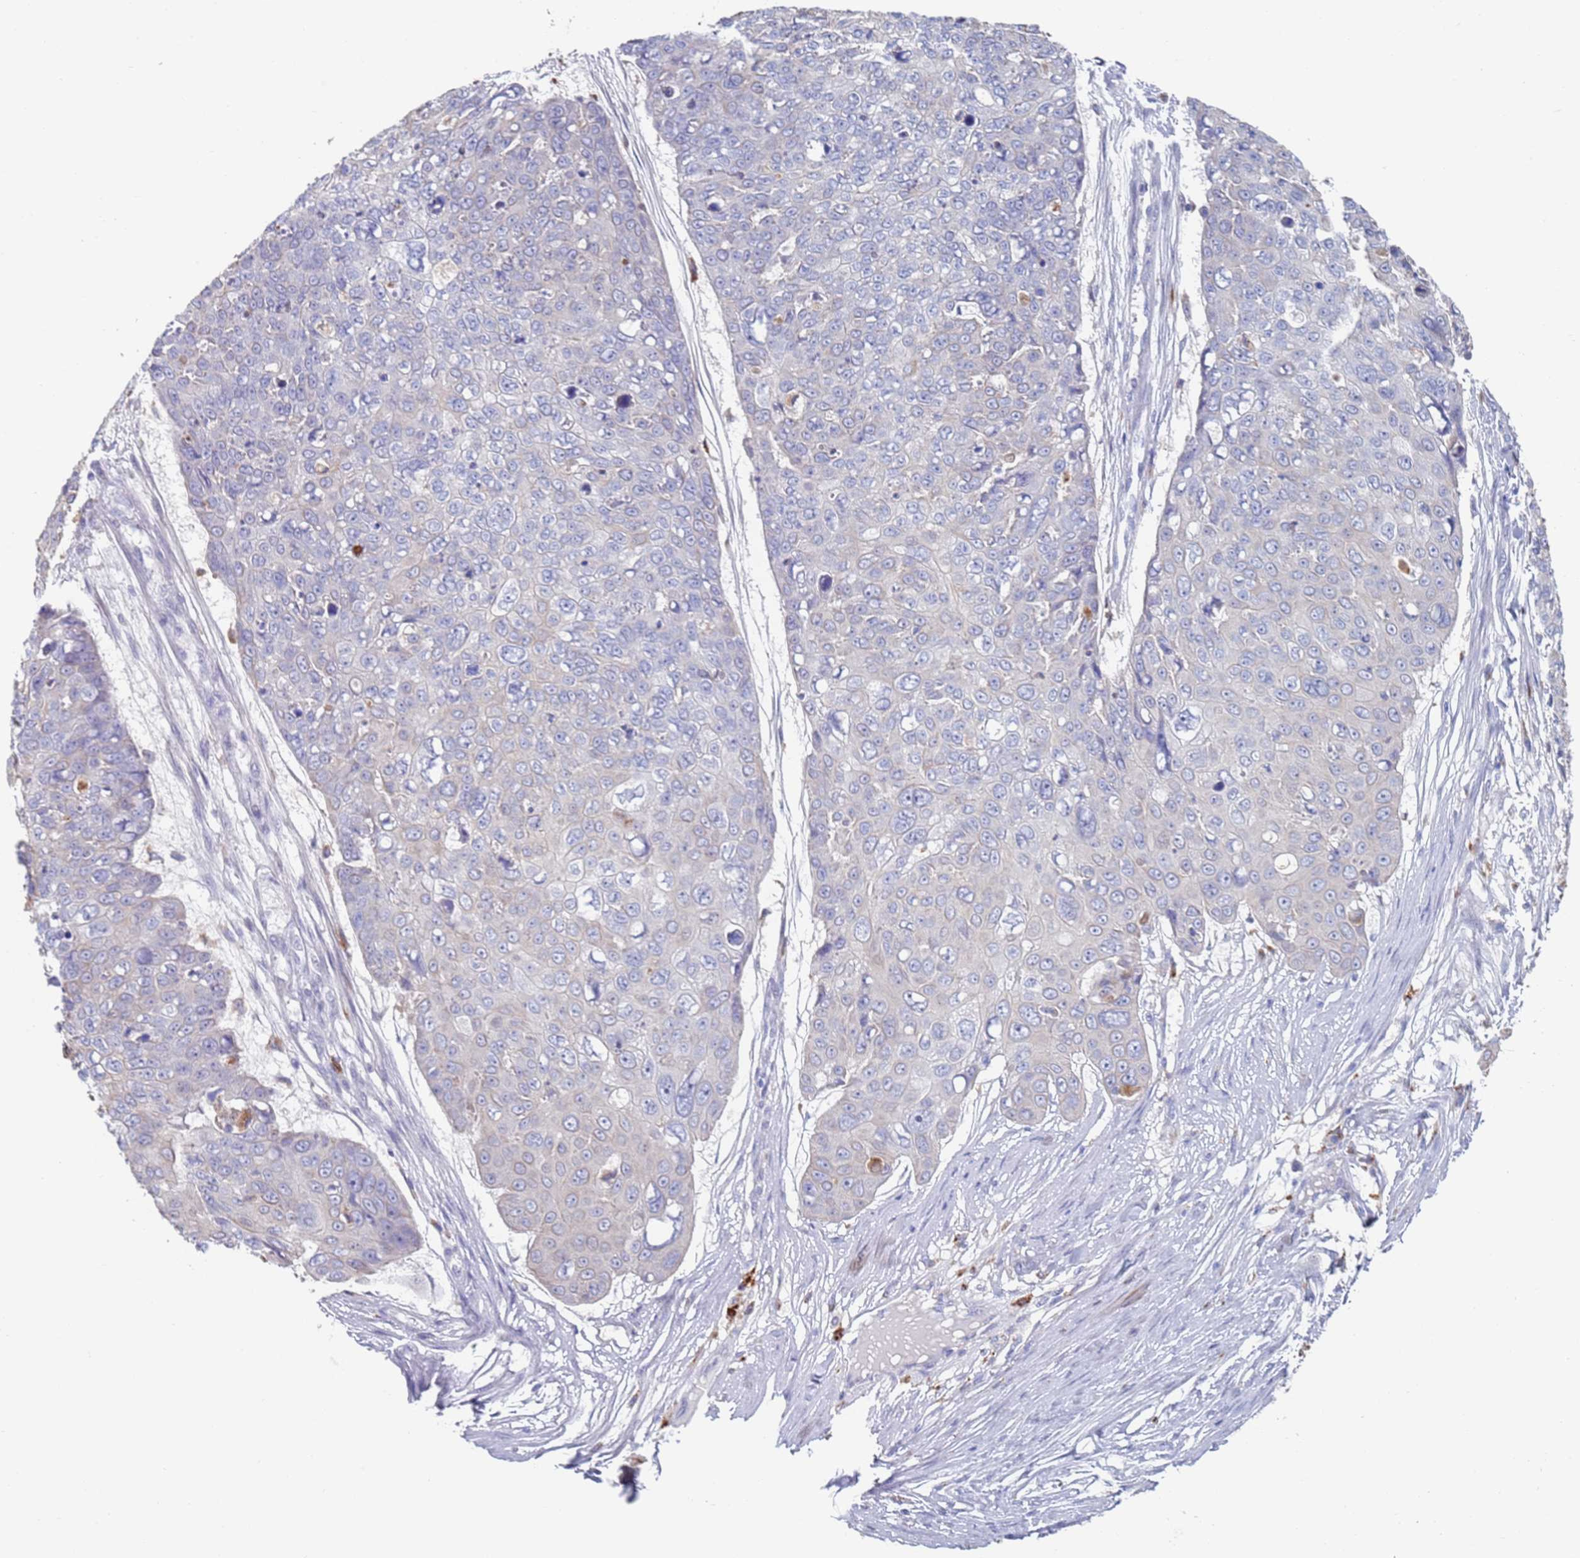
{"staining": {"intensity": "negative", "quantity": "none", "location": "none"}, "tissue": "skin cancer", "cell_type": "Tumor cells", "image_type": "cancer", "snomed": [{"axis": "morphology", "description": "Squamous cell carcinoma, NOS"}, {"axis": "topography", "description": "Skin"}], "caption": "Immunohistochemistry of human skin cancer reveals no expression in tumor cells.", "gene": "FUCA1", "patient": {"sex": "male", "age": 71}}